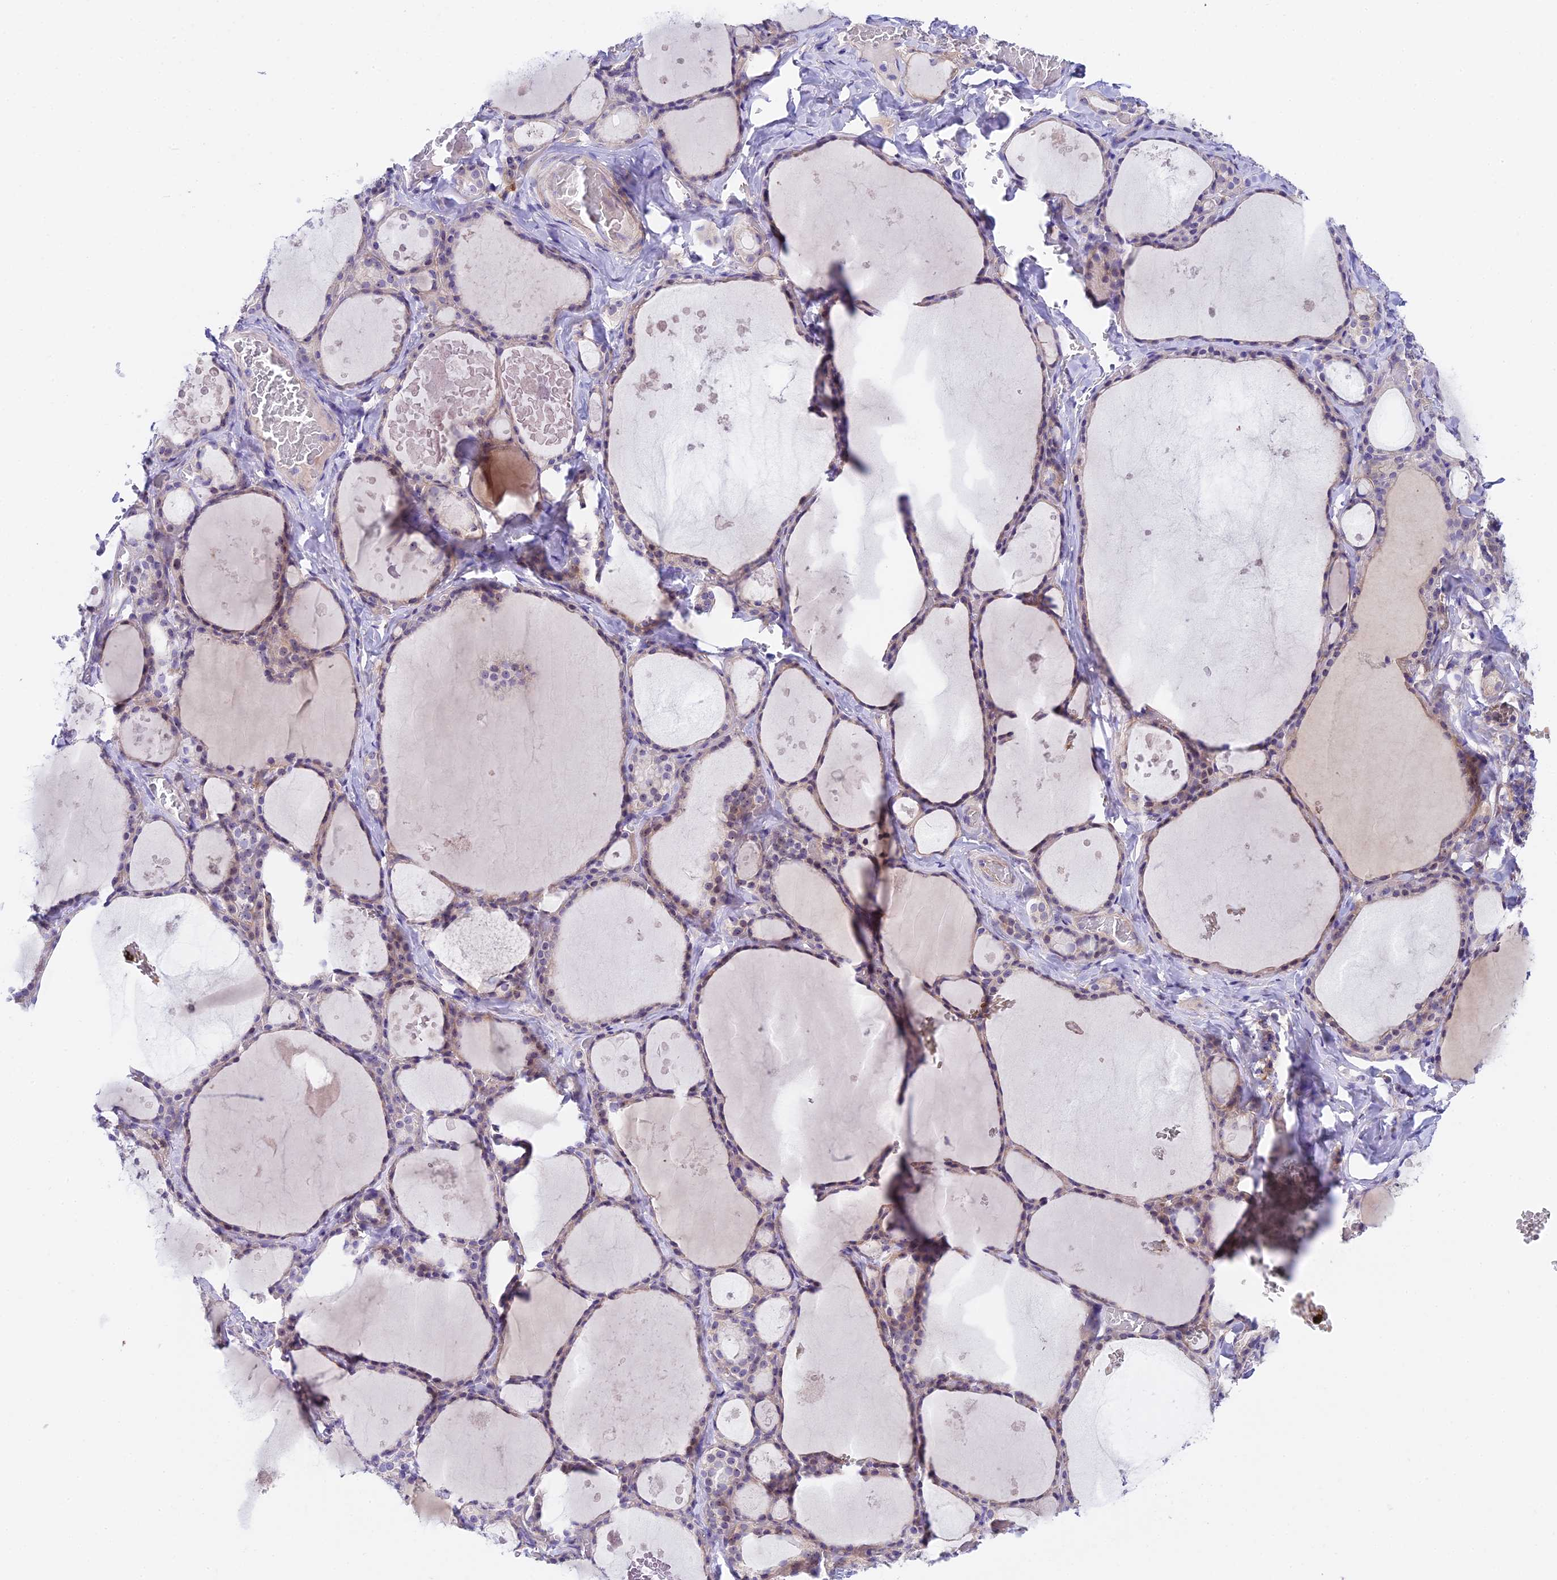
{"staining": {"intensity": "weak", "quantity": "25%-75%", "location": "cytoplasmic/membranous"}, "tissue": "thyroid gland", "cell_type": "Glandular cells", "image_type": "normal", "snomed": [{"axis": "morphology", "description": "Normal tissue, NOS"}, {"axis": "topography", "description": "Thyroid gland"}], "caption": "IHC histopathology image of unremarkable human thyroid gland stained for a protein (brown), which demonstrates low levels of weak cytoplasmic/membranous positivity in approximately 25%-75% of glandular cells.", "gene": "DUSP29", "patient": {"sex": "male", "age": 56}}